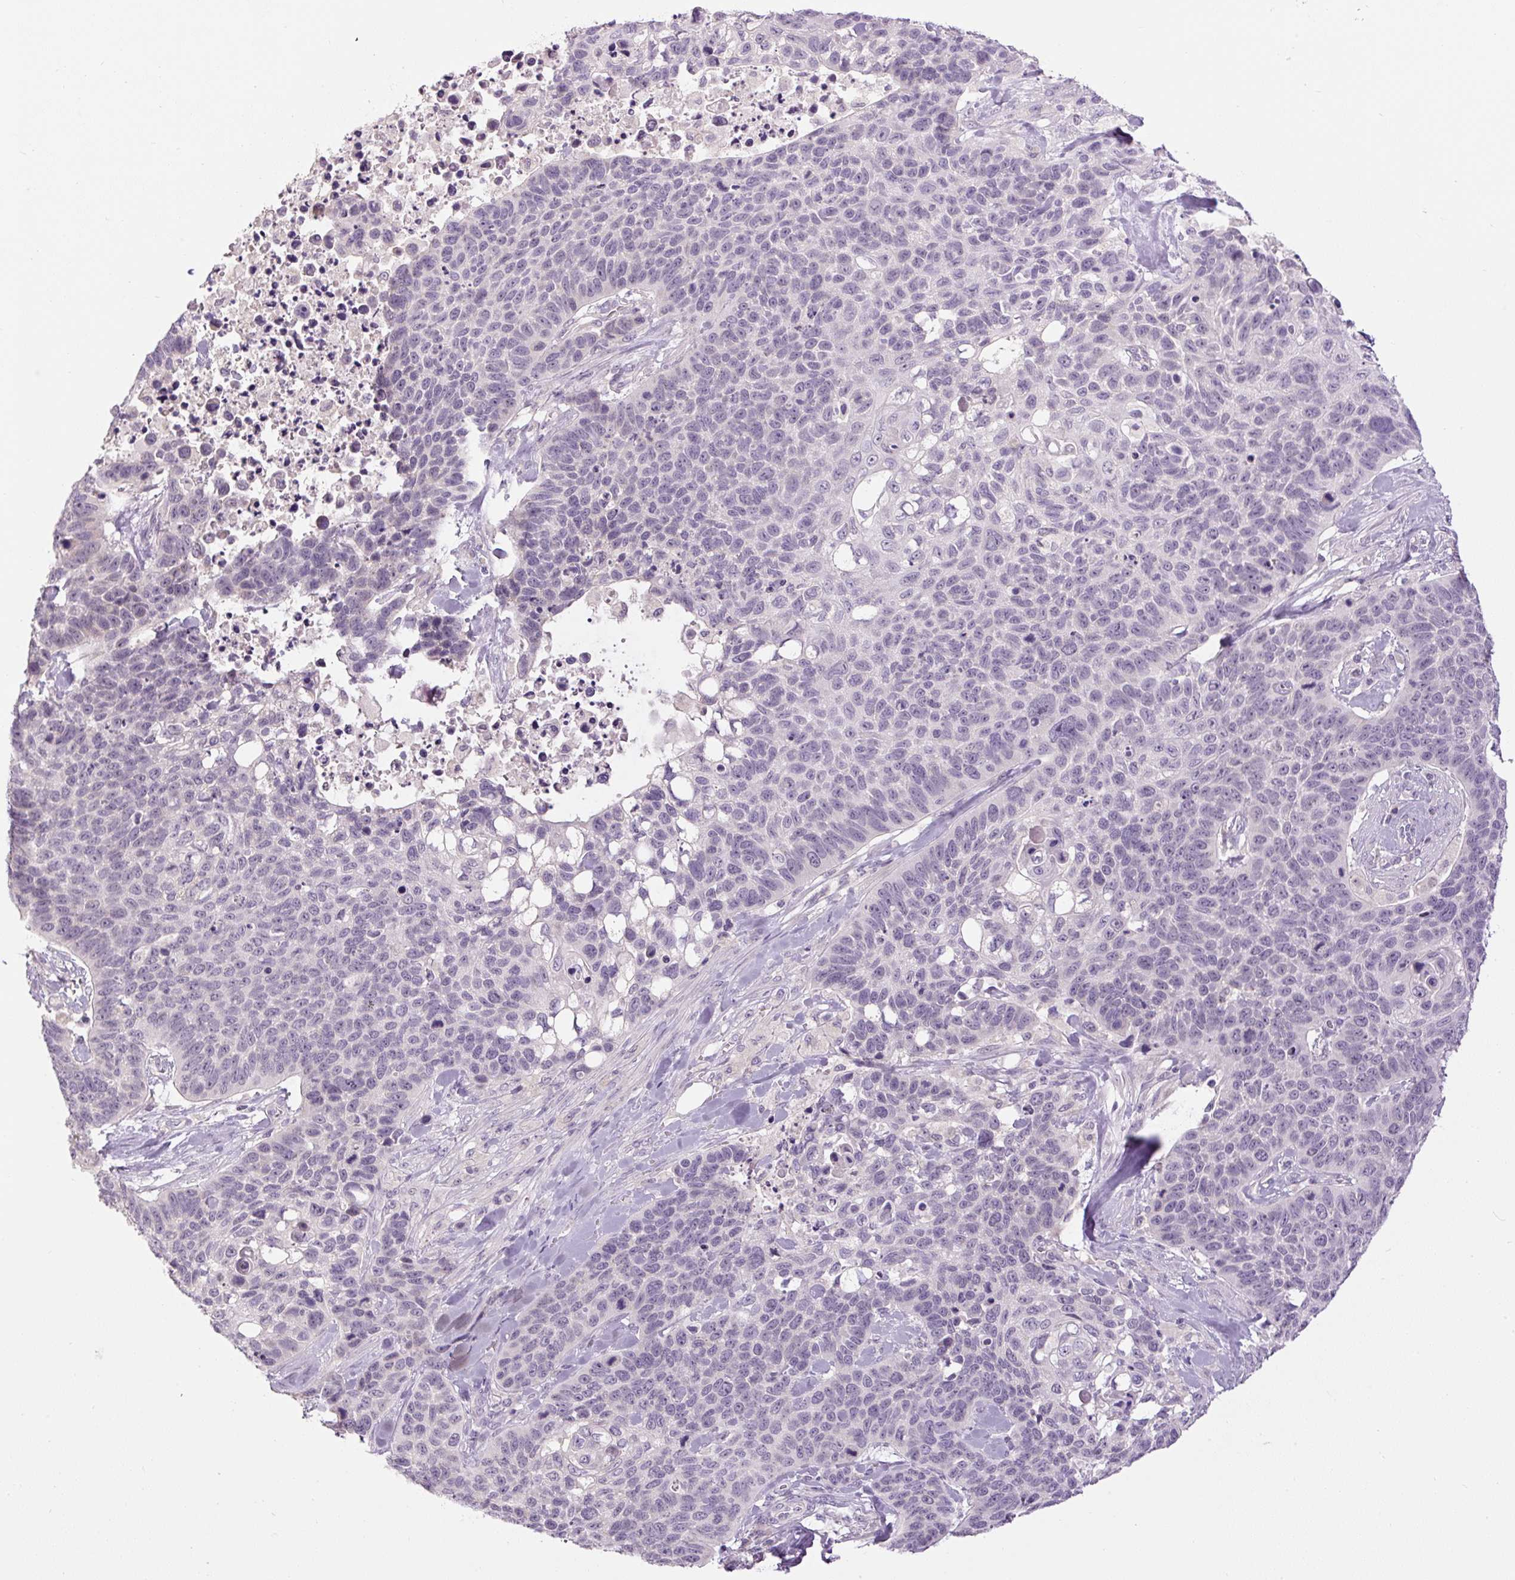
{"staining": {"intensity": "negative", "quantity": "none", "location": "none"}, "tissue": "lung cancer", "cell_type": "Tumor cells", "image_type": "cancer", "snomed": [{"axis": "morphology", "description": "Squamous cell carcinoma, NOS"}, {"axis": "topography", "description": "Lung"}], "caption": "IHC micrograph of neoplastic tissue: lung cancer stained with DAB shows no significant protein staining in tumor cells. Nuclei are stained in blue.", "gene": "FABP7", "patient": {"sex": "male", "age": 62}}